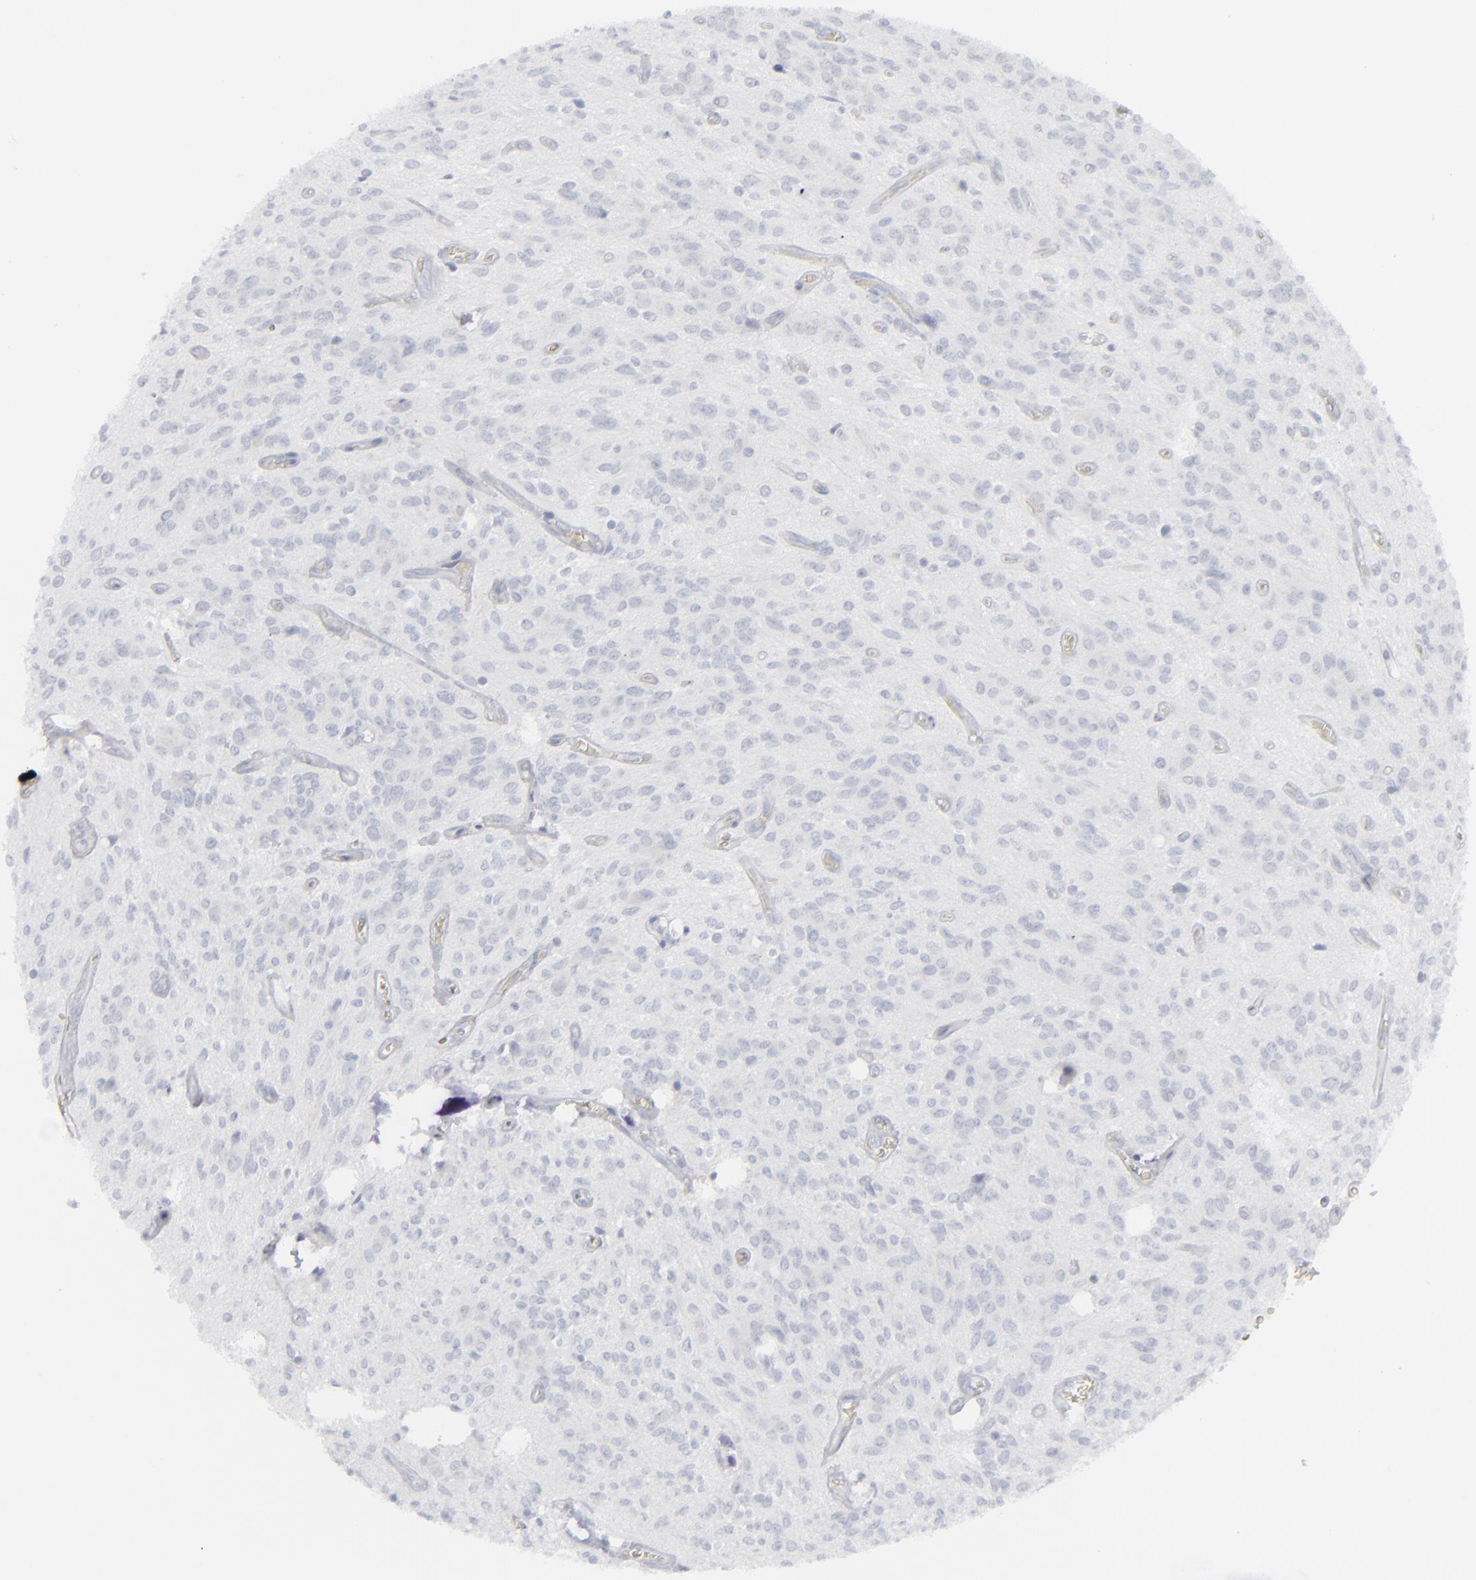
{"staining": {"intensity": "negative", "quantity": "none", "location": "none"}, "tissue": "glioma", "cell_type": "Tumor cells", "image_type": "cancer", "snomed": [{"axis": "morphology", "description": "Glioma, malignant, Low grade"}, {"axis": "topography", "description": "Brain"}], "caption": "DAB immunohistochemical staining of human malignant glioma (low-grade) displays no significant expression in tumor cells.", "gene": "MSLN", "patient": {"sex": "female", "age": 15}}